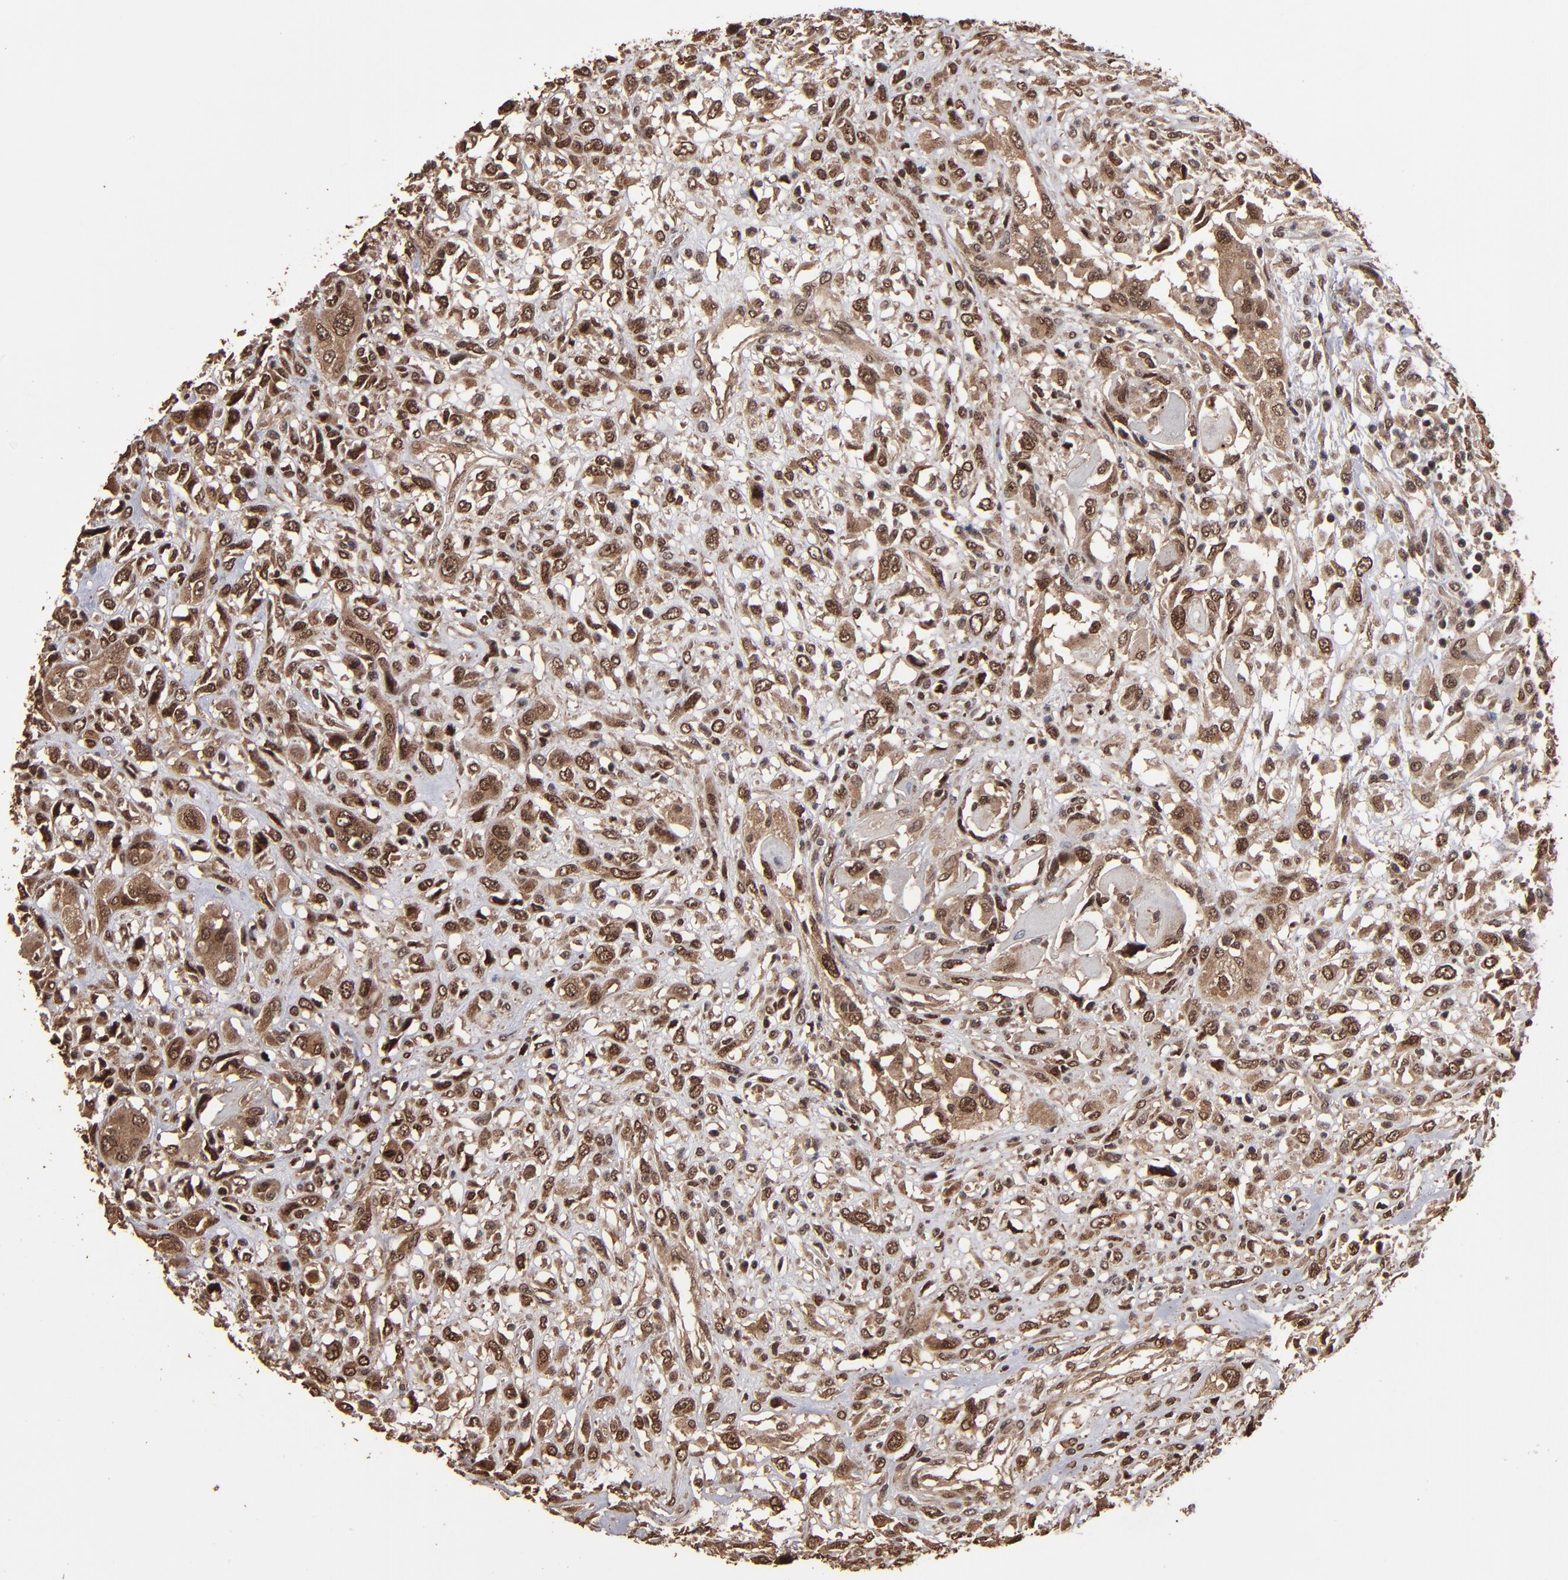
{"staining": {"intensity": "moderate", "quantity": ">75%", "location": "cytoplasmic/membranous,nuclear"}, "tissue": "head and neck cancer", "cell_type": "Tumor cells", "image_type": "cancer", "snomed": [{"axis": "morphology", "description": "Neoplasm, malignant, NOS"}, {"axis": "topography", "description": "Salivary gland"}, {"axis": "topography", "description": "Head-Neck"}], "caption": "A brown stain highlights moderate cytoplasmic/membranous and nuclear positivity of a protein in human head and neck cancer tumor cells.", "gene": "NXF2B", "patient": {"sex": "male", "age": 43}}